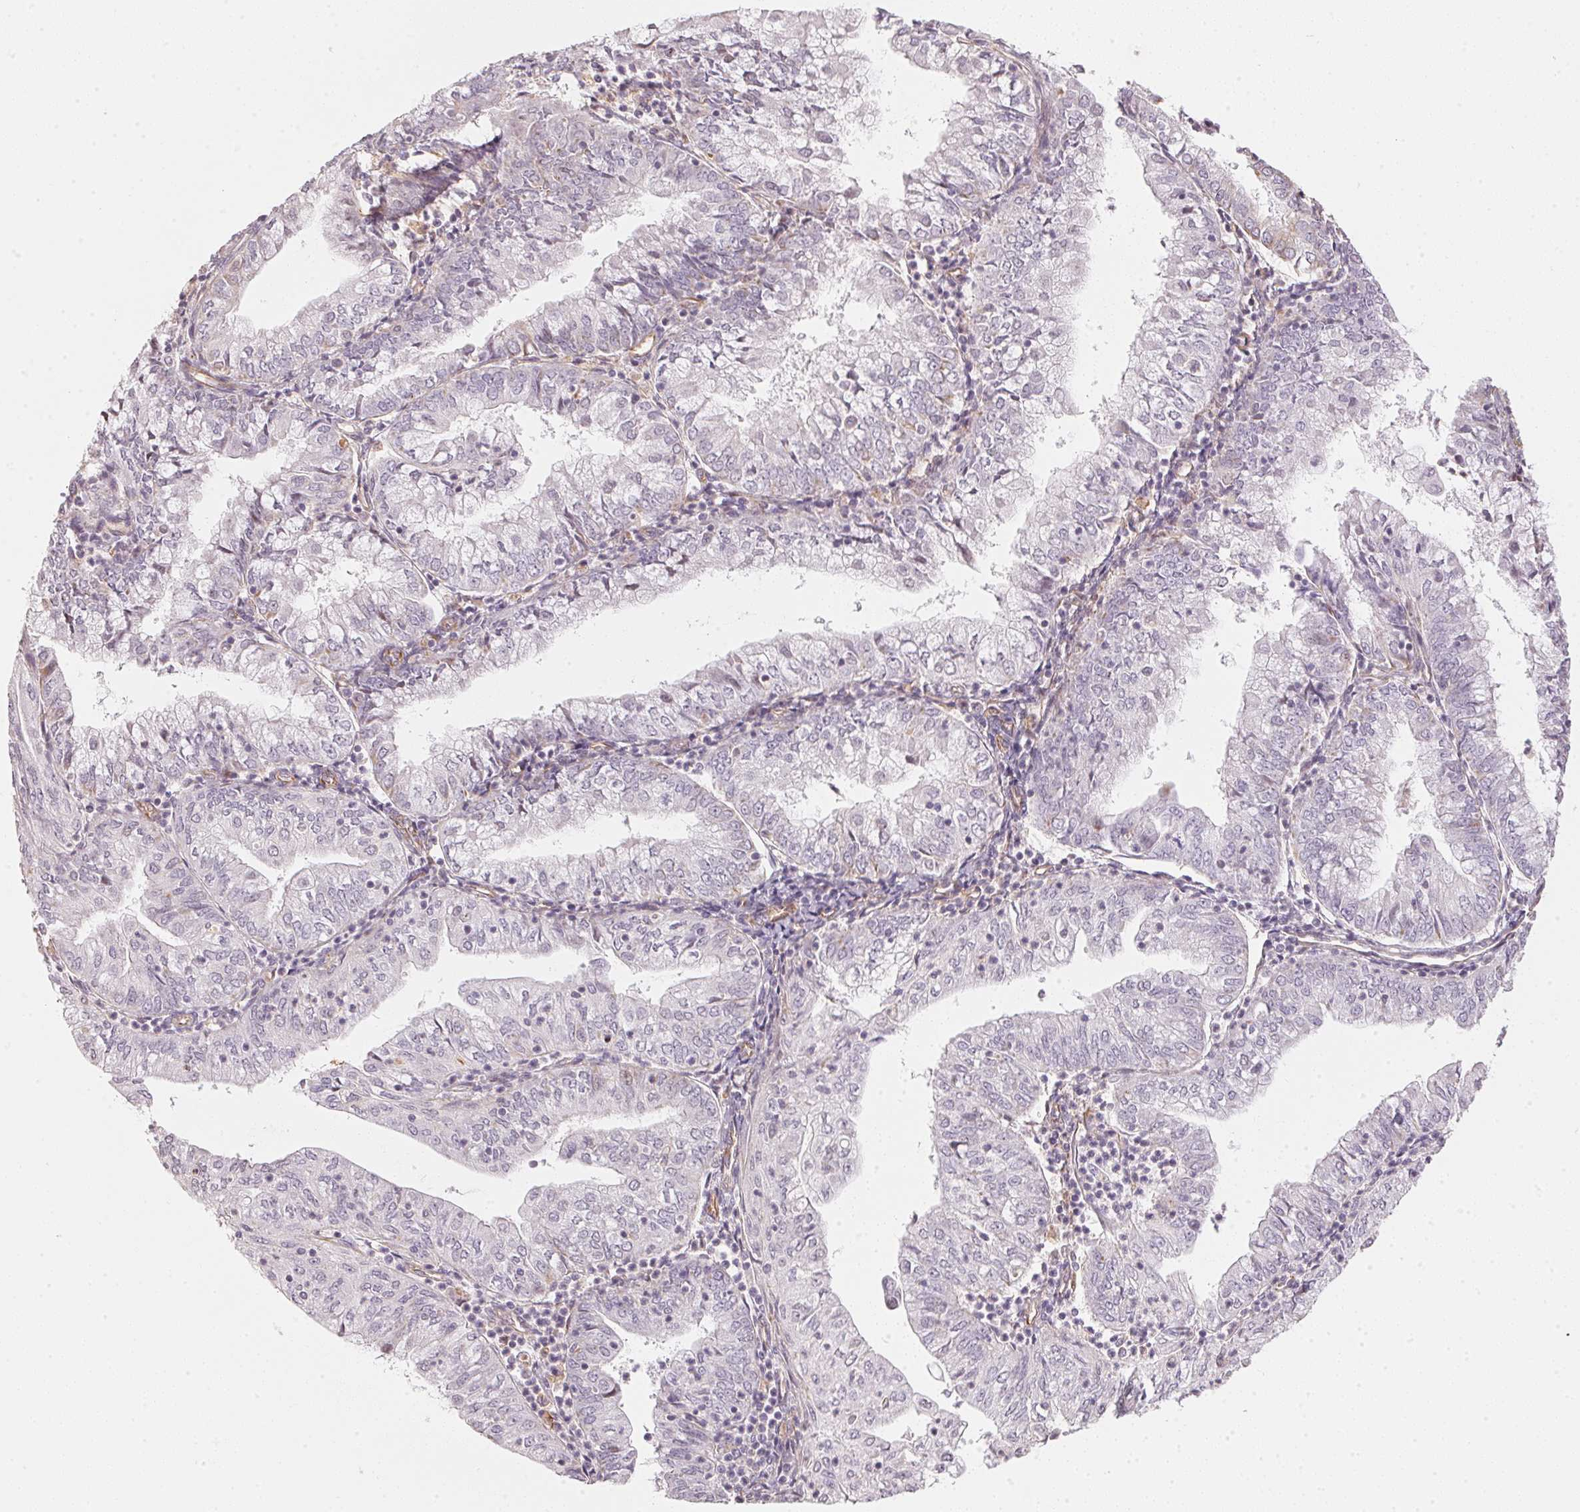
{"staining": {"intensity": "weak", "quantity": "<25%", "location": "cytoplasmic/membranous"}, "tissue": "endometrial cancer", "cell_type": "Tumor cells", "image_type": "cancer", "snomed": [{"axis": "morphology", "description": "Adenocarcinoma, NOS"}, {"axis": "topography", "description": "Endometrium"}], "caption": "A histopathology image of endometrial adenocarcinoma stained for a protein displays no brown staining in tumor cells.", "gene": "FOXR2", "patient": {"sex": "female", "age": 55}}